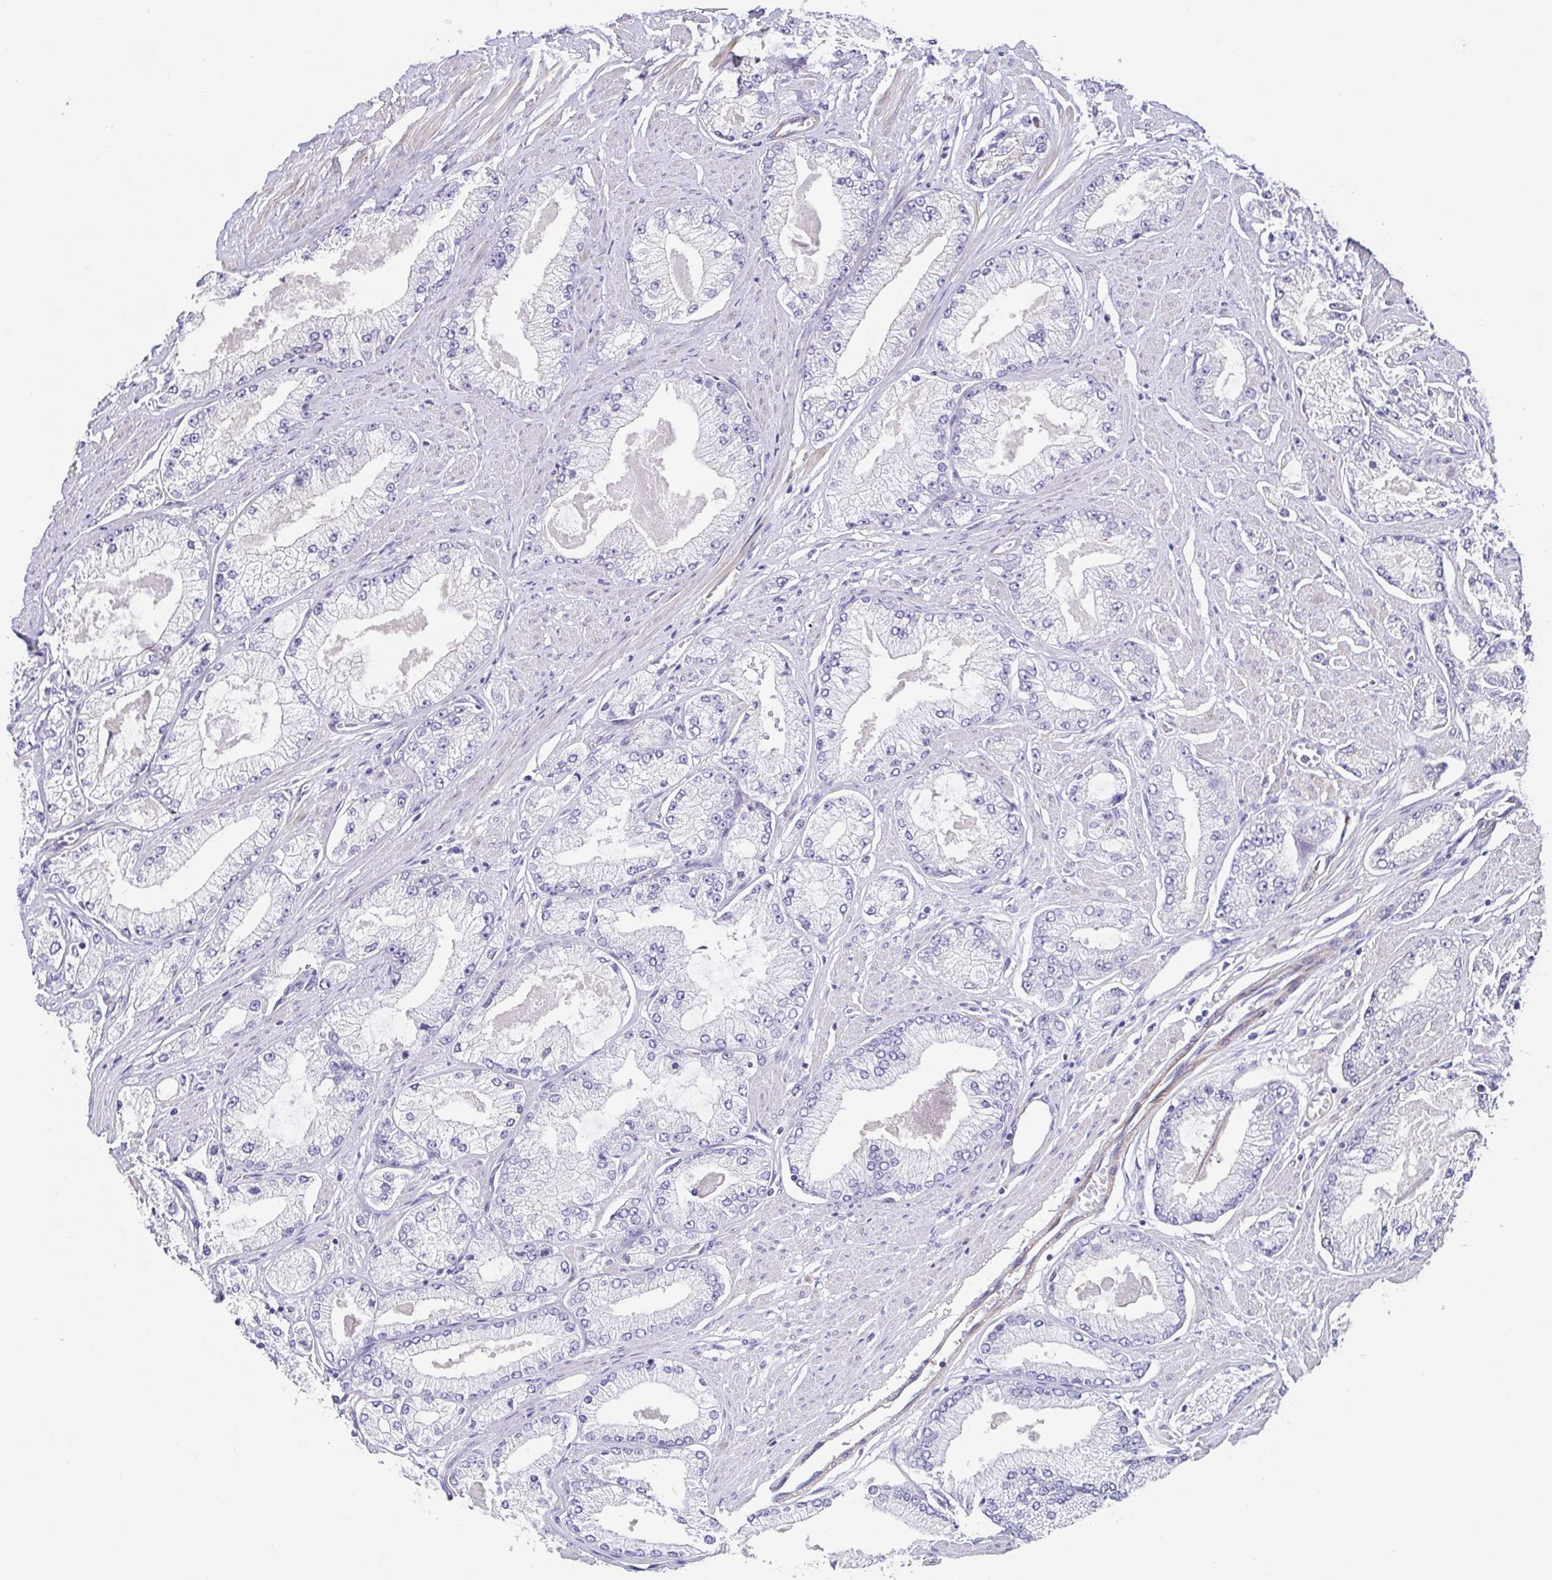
{"staining": {"intensity": "negative", "quantity": "none", "location": "none"}, "tissue": "prostate cancer", "cell_type": "Tumor cells", "image_type": "cancer", "snomed": [{"axis": "morphology", "description": "Adenocarcinoma, High grade"}, {"axis": "topography", "description": "Prostate"}], "caption": "High-grade adenocarcinoma (prostate) was stained to show a protein in brown. There is no significant staining in tumor cells.", "gene": "TRAM2", "patient": {"sex": "male", "age": 68}}